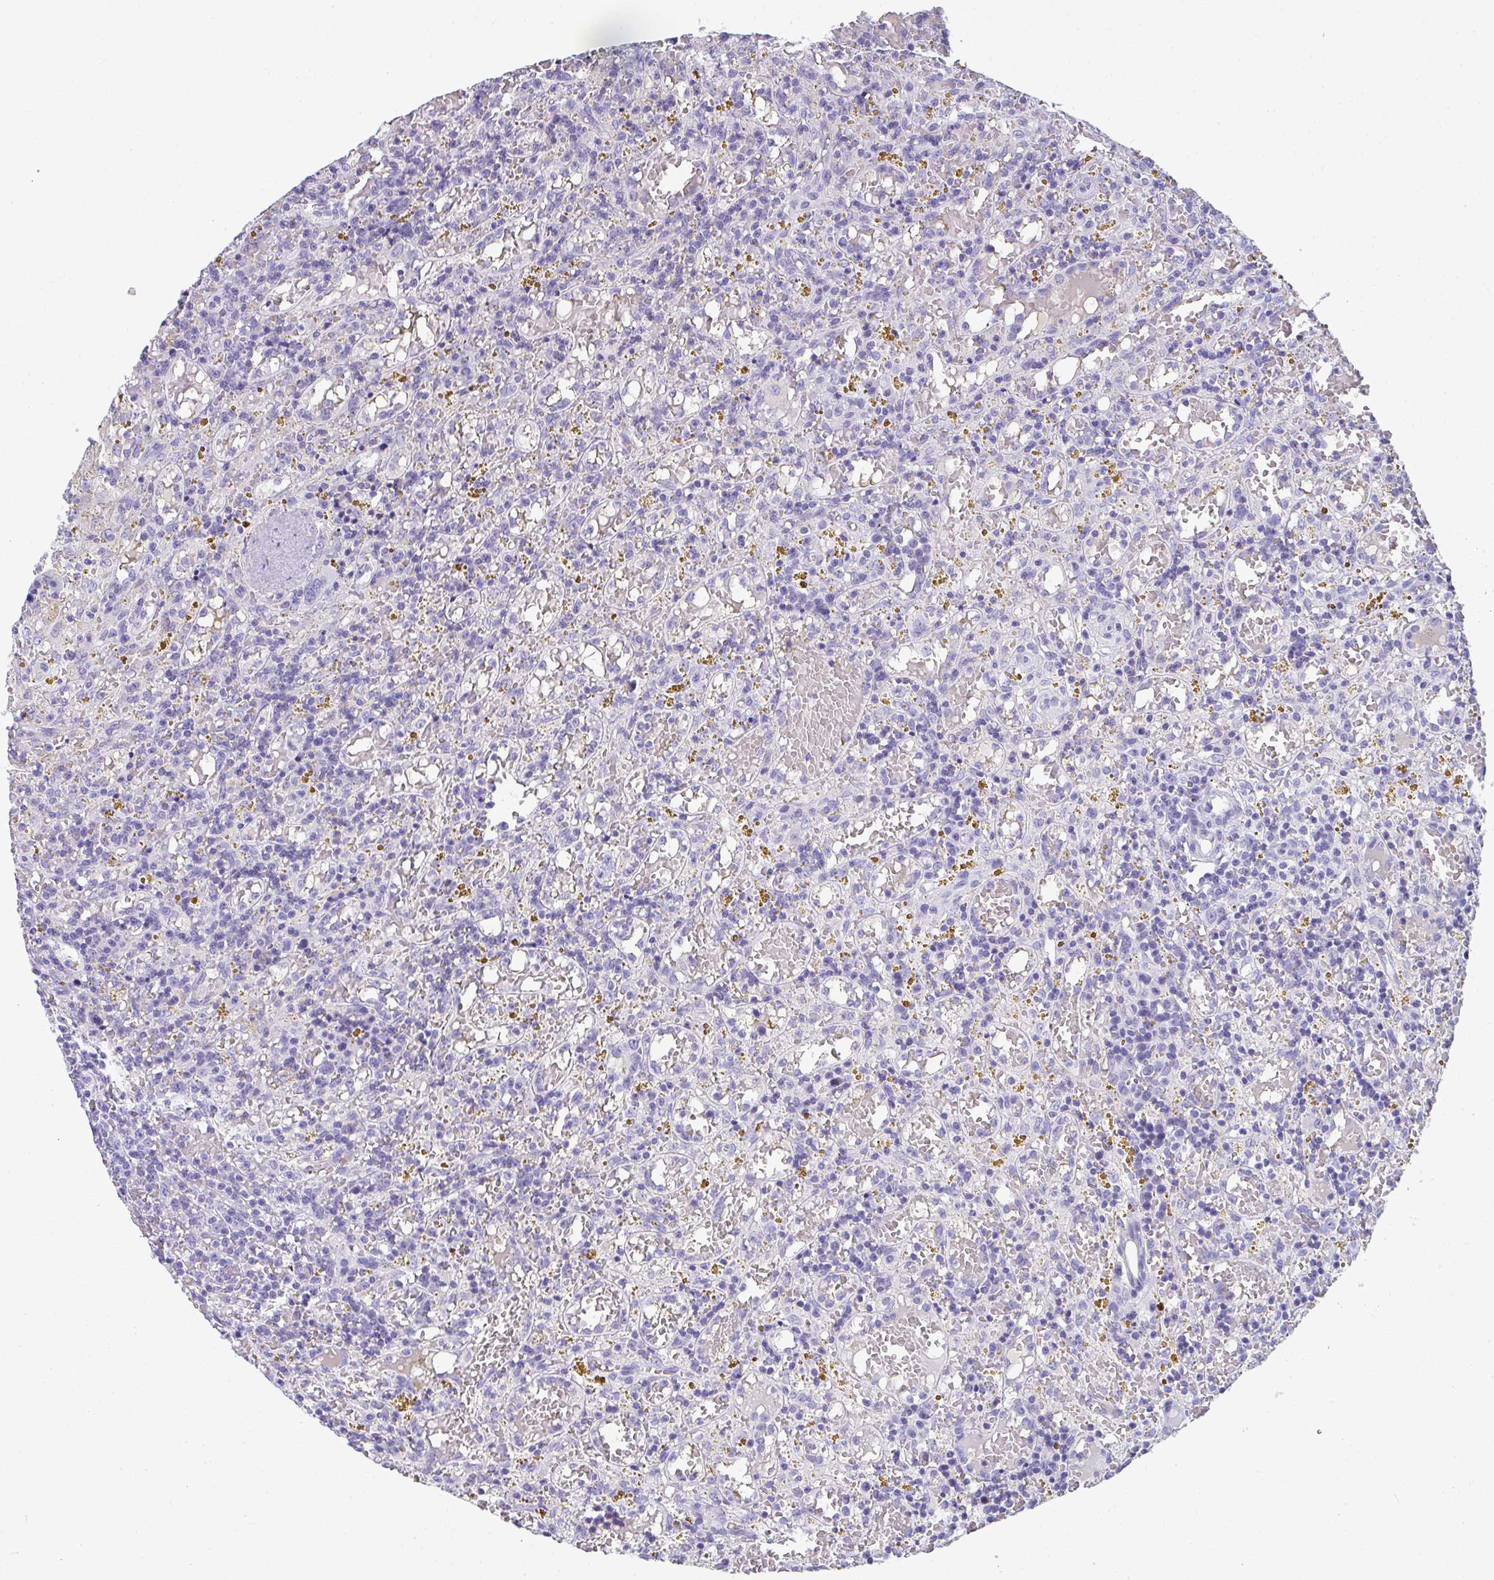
{"staining": {"intensity": "negative", "quantity": "none", "location": "none"}, "tissue": "lymphoma", "cell_type": "Tumor cells", "image_type": "cancer", "snomed": [{"axis": "morphology", "description": "Malignant lymphoma, non-Hodgkin's type, Low grade"}, {"axis": "topography", "description": "Spleen"}], "caption": "The photomicrograph exhibits no significant expression in tumor cells of low-grade malignant lymphoma, non-Hodgkin's type.", "gene": "TTC30B", "patient": {"sex": "female", "age": 65}}